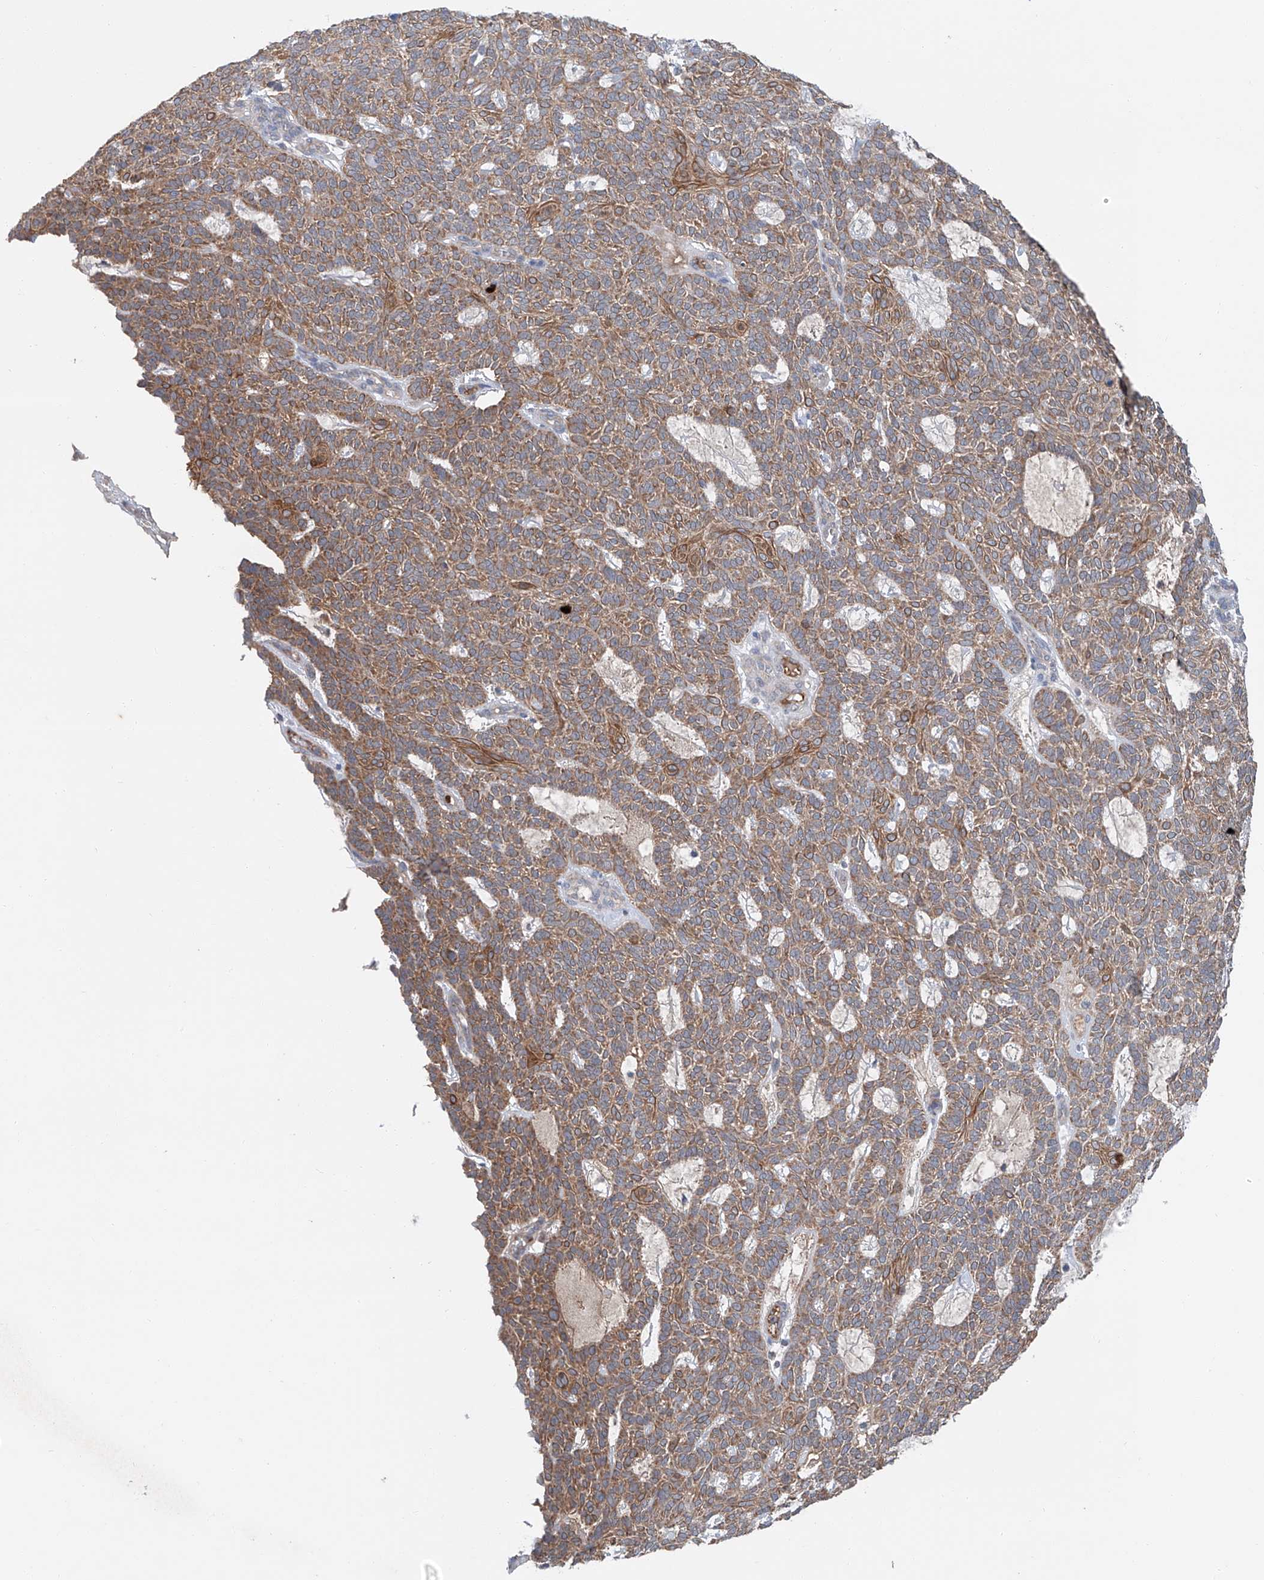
{"staining": {"intensity": "moderate", "quantity": ">75%", "location": "cytoplasmic/membranous"}, "tissue": "skin cancer", "cell_type": "Tumor cells", "image_type": "cancer", "snomed": [{"axis": "morphology", "description": "Squamous cell carcinoma, NOS"}, {"axis": "topography", "description": "Skin"}], "caption": "Immunohistochemical staining of human skin squamous cell carcinoma reveals medium levels of moderate cytoplasmic/membranous expression in about >75% of tumor cells. The staining was performed using DAB (3,3'-diaminobenzidine), with brown indicating positive protein expression. Nuclei are stained blue with hematoxylin.", "gene": "SIX4", "patient": {"sex": "female", "age": 90}}